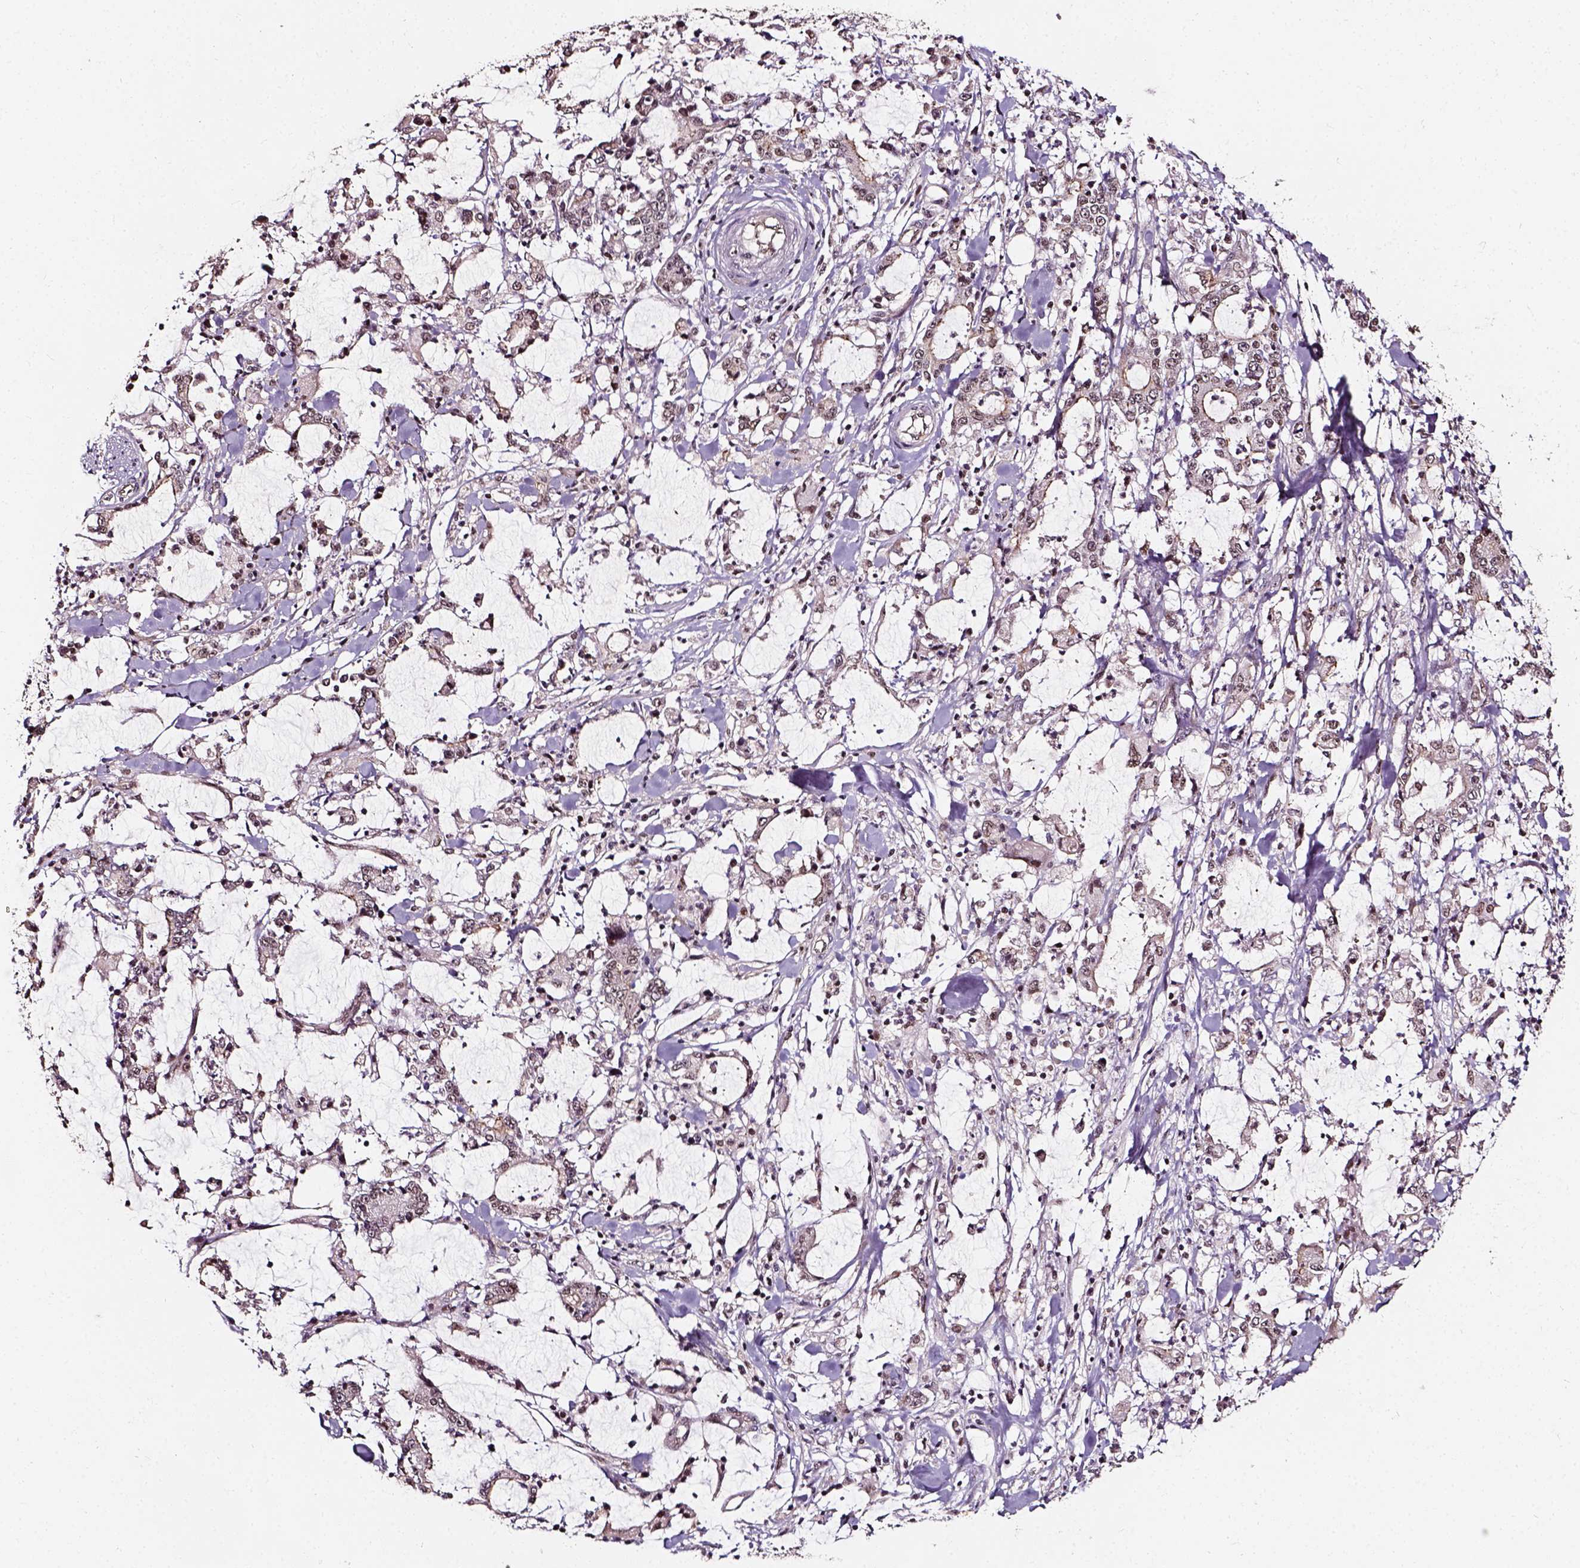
{"staining": {"intensity": "weak", "quantity": ">75%", "location": "nuclear"}, "tissue": "stomach cancer", "cell_type": "Tumor cells", "image_type": "cancer", "snomed": [{"axis": "morphology", "description": "Adenocarcinoma, NOS"}, {"axis": "topography", "description": "Stomach, upper"}], "caption": "This micrograph displays stomach cancer (adenocarcinoma) stained with immunohistochemistry to label a protein in brown. The nuclear of tumor cells show weak positivity for the protein. Nuclei are counter-stained blue.", "gene": "NACC1", "patient": {"sex": "male", "age": 68}}